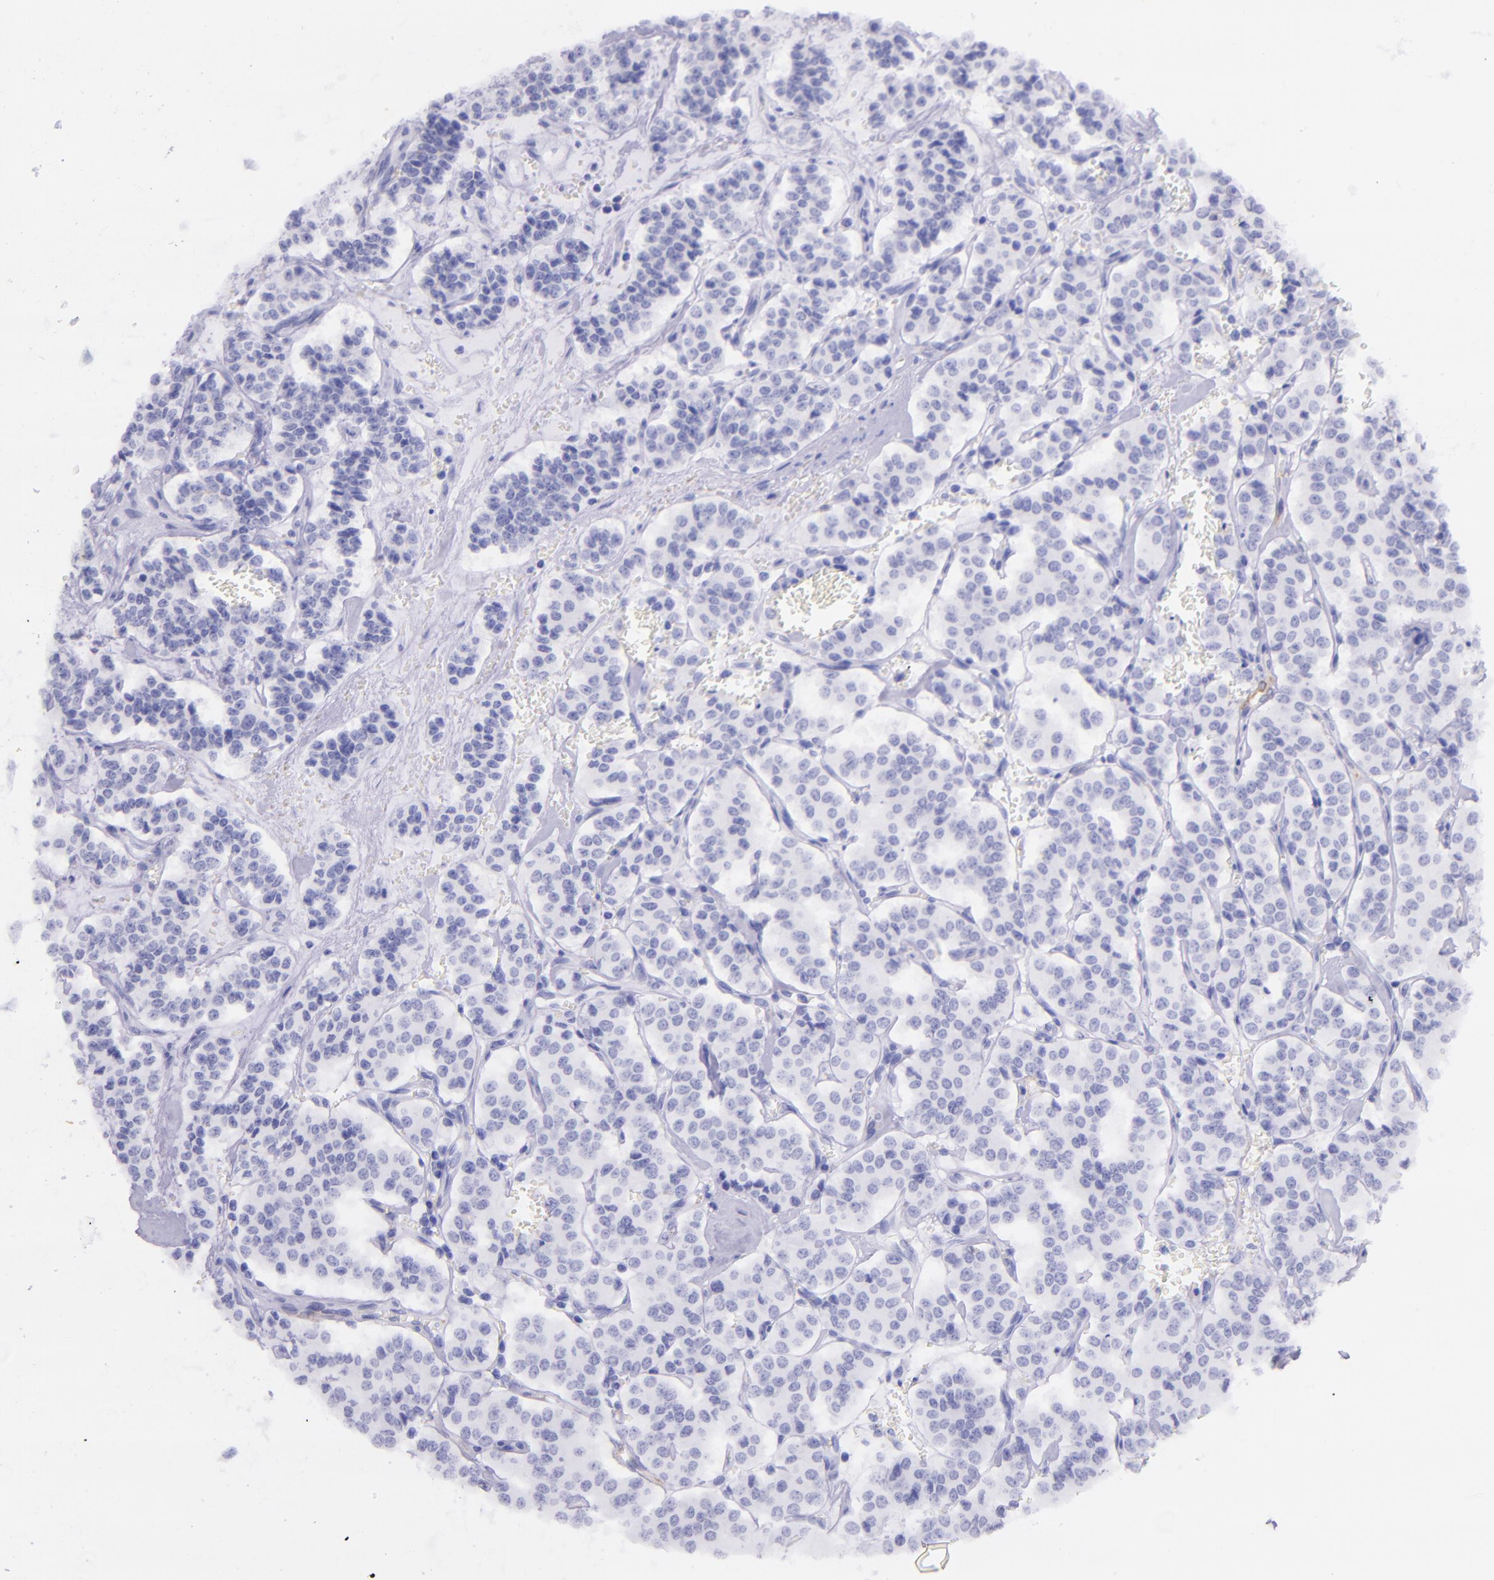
{"staining": {"intensity": "negative", "quantity": "none", "location": "none"}, "tissue": "carcinoid", "cell_type": "Tumor cells", "image_type": "cancer", "snomed": [{"axis": "morphology", "description": "Carcinoid, malignant, NOS"}, {"axis": "topography", "description": "Bronchus"}], "caption": "The photomicrograph exhibits no staining of tumor cells in carcinoid.", "gene": "SELE", "patient": {"sex": "male", "age": 55}}